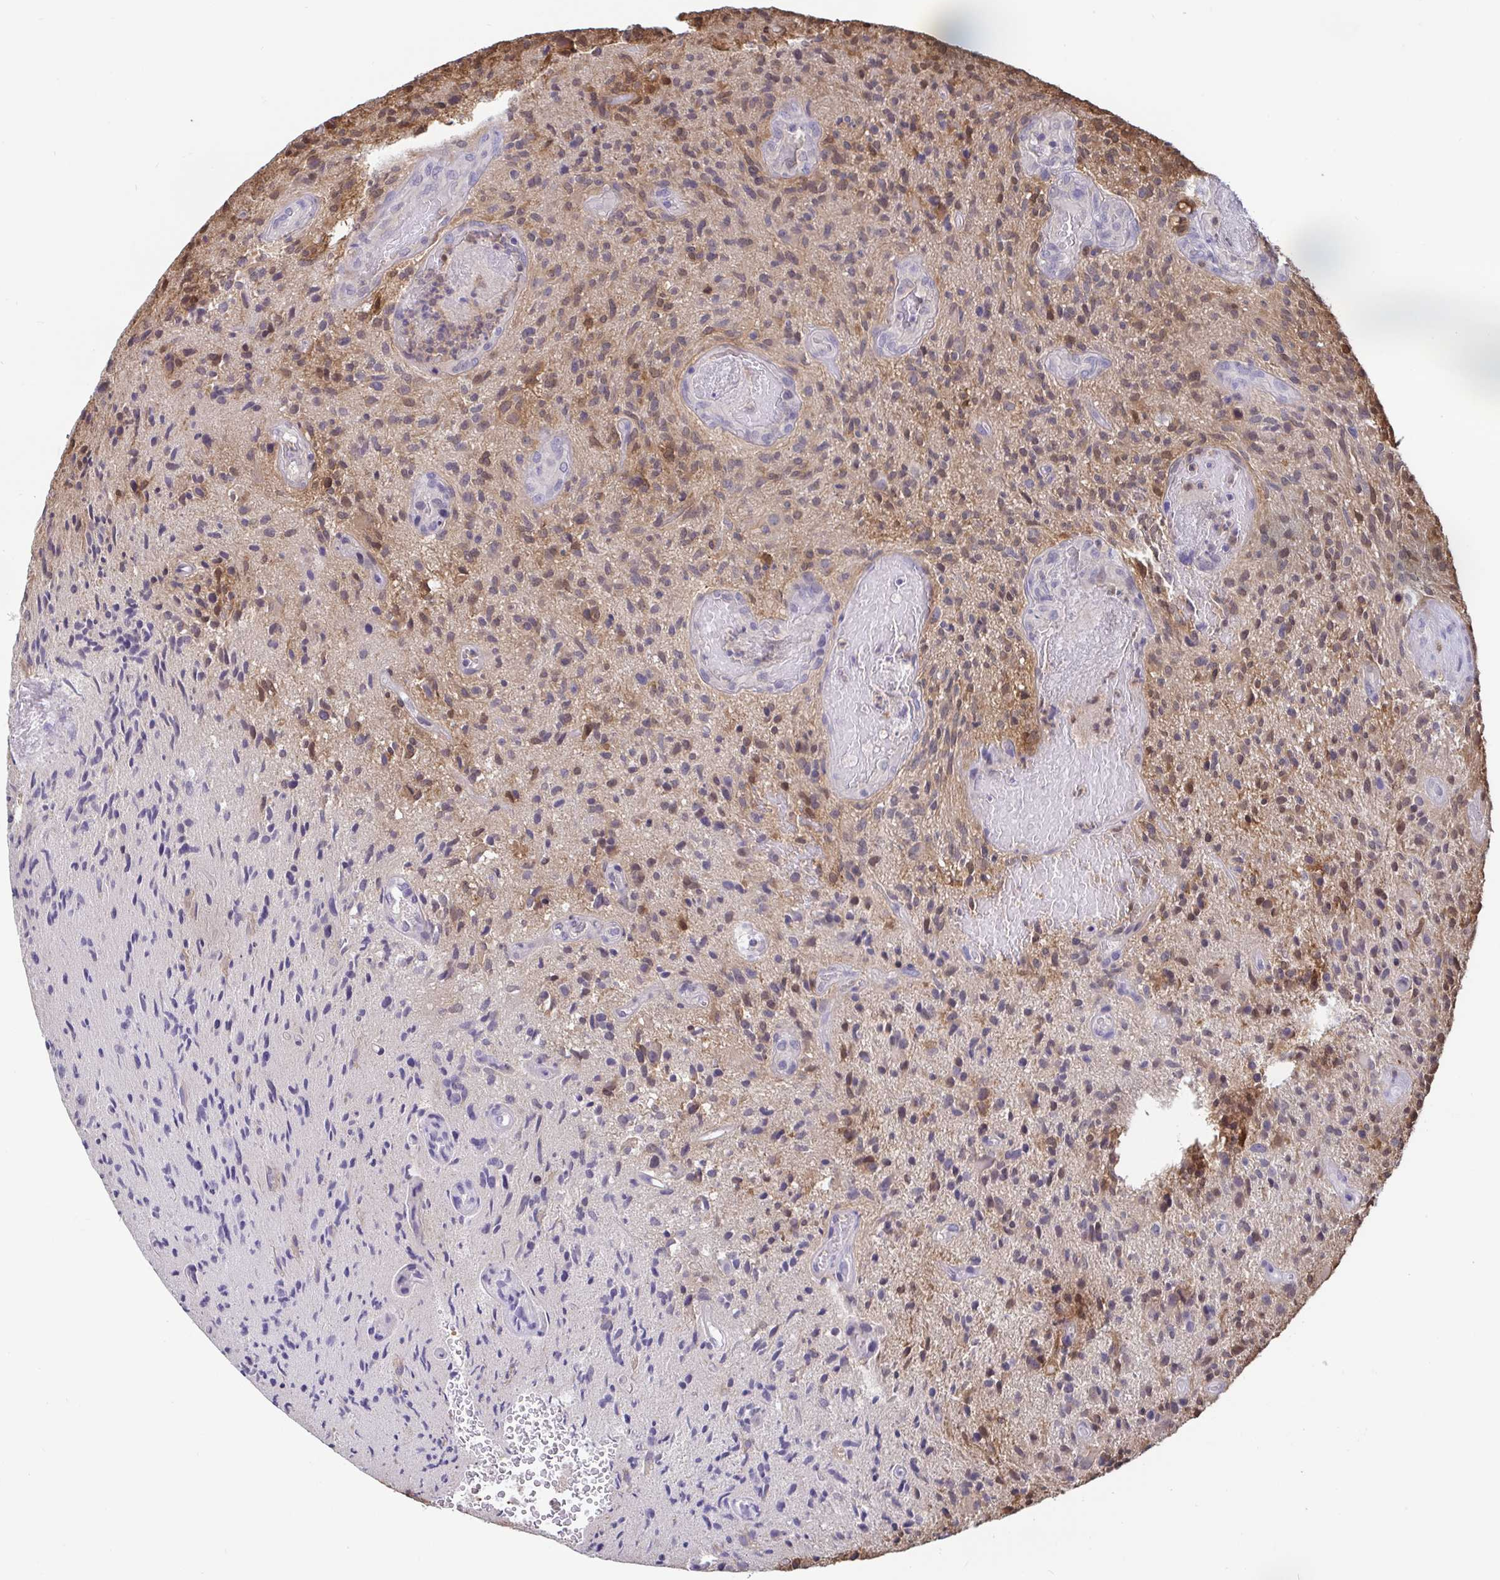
{"staining": {"intensity": "moderate", "quantity": "<25%", "location": "cytoplasmic/membranous"}, "tissue": "glioma", "cell_type": "Tumor cells", "image_type": "cancer", "snomed": [{"axis": "morphology", "description": "Glioma, malignant, High grade"}, {"axis": "topography", "description": "Brain"}], "caption": "A brown stain labels moderate cytoplasmic/membranous expression of a protein in glioma tumor cells.", "gene": "IDH1", "patient": {"sex": "male", "age": 55}}